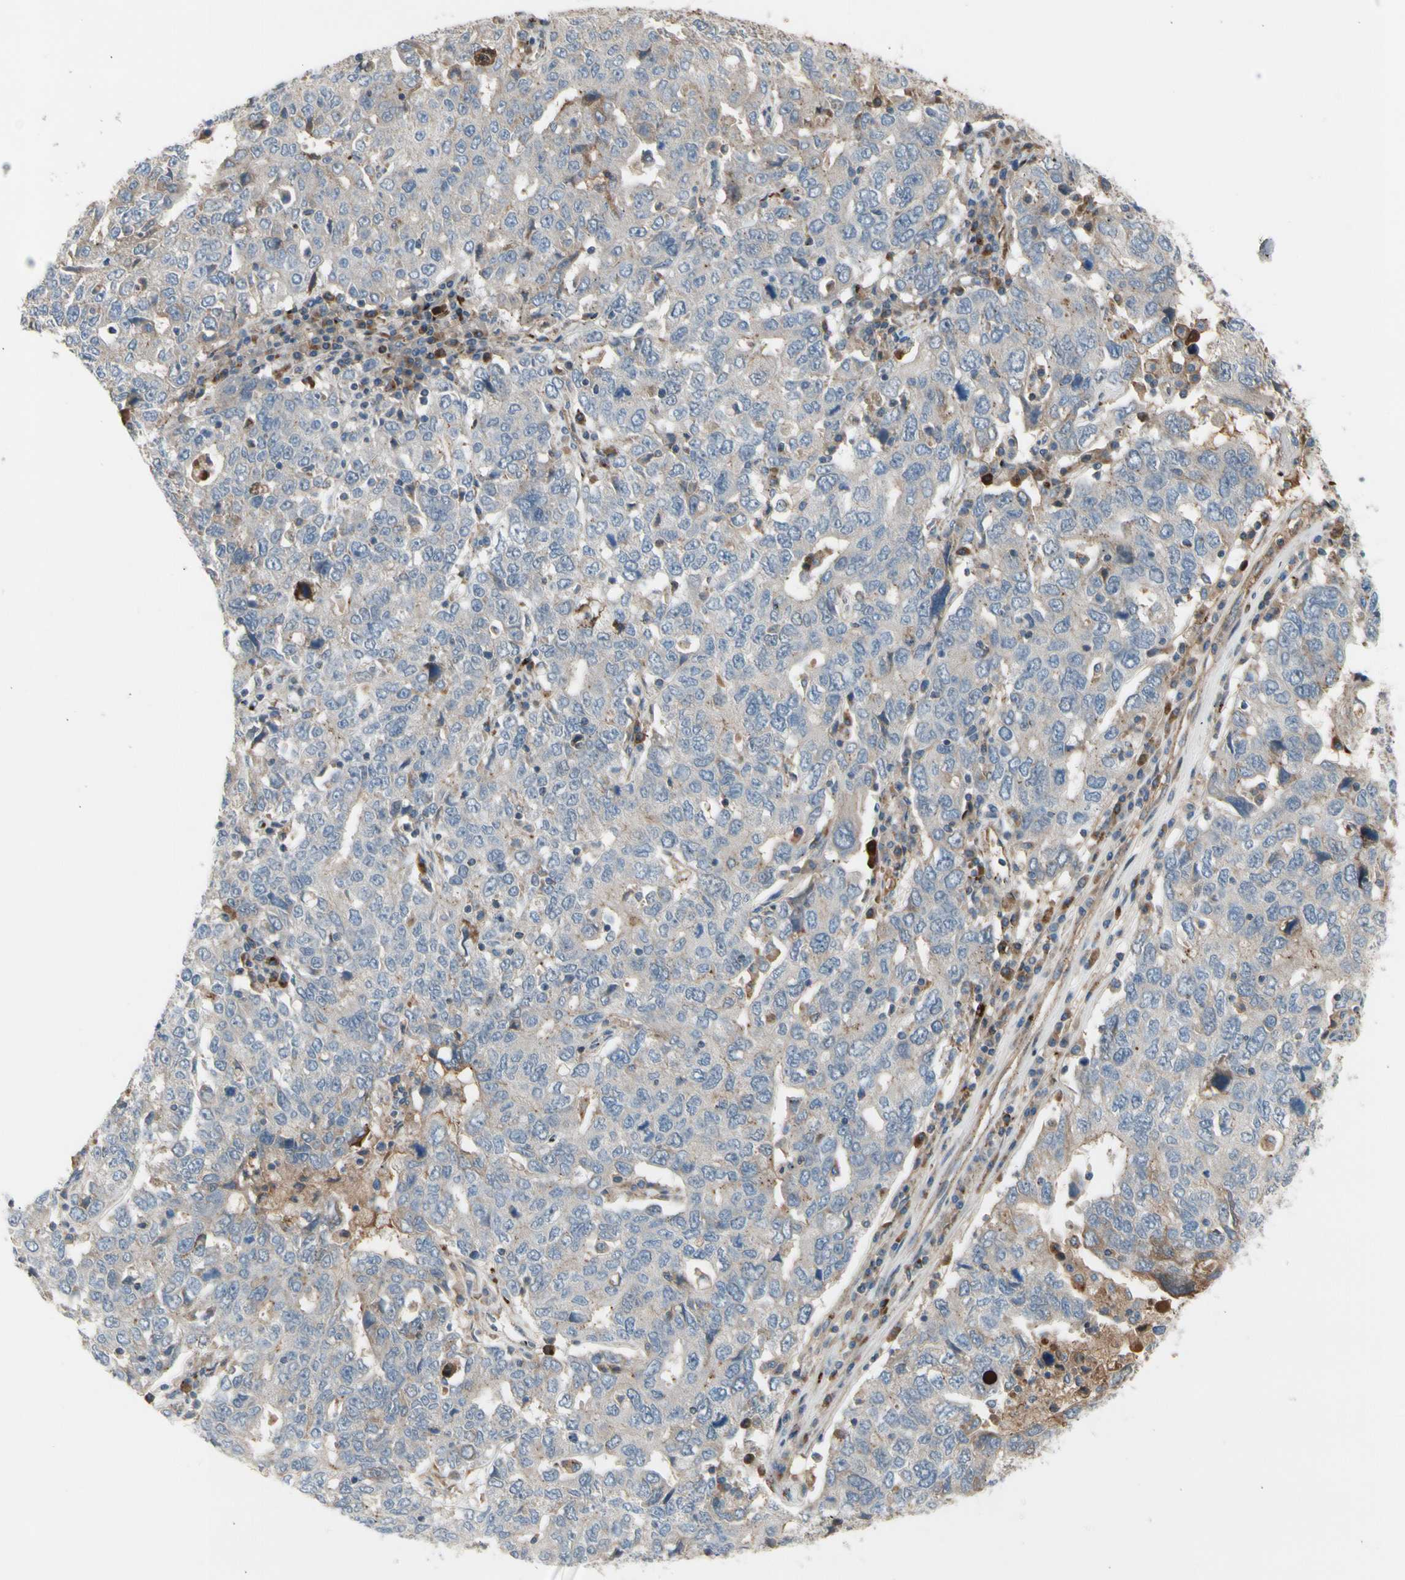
{"staining": {"intensity": "weak", "quantity": "<25%", "location": "cytoplasmic/membranous"}, "tissue": "ovarian cancer", "cell_type": "Tumor cells", "image_type": "cancer", "snomed": [{"axis": "morphology", "description": "Carcinoma, endometroid"}, {"axis": "topography", "description": "Ovary"}], "caption": "This is a image of immunohistochemistry (IHC) staining of endometroid carcinoma (ovarian), which shows no staining in tumor cells.", "gene": "GALNT5", "patient": {"sex": "female", "age": 62}}